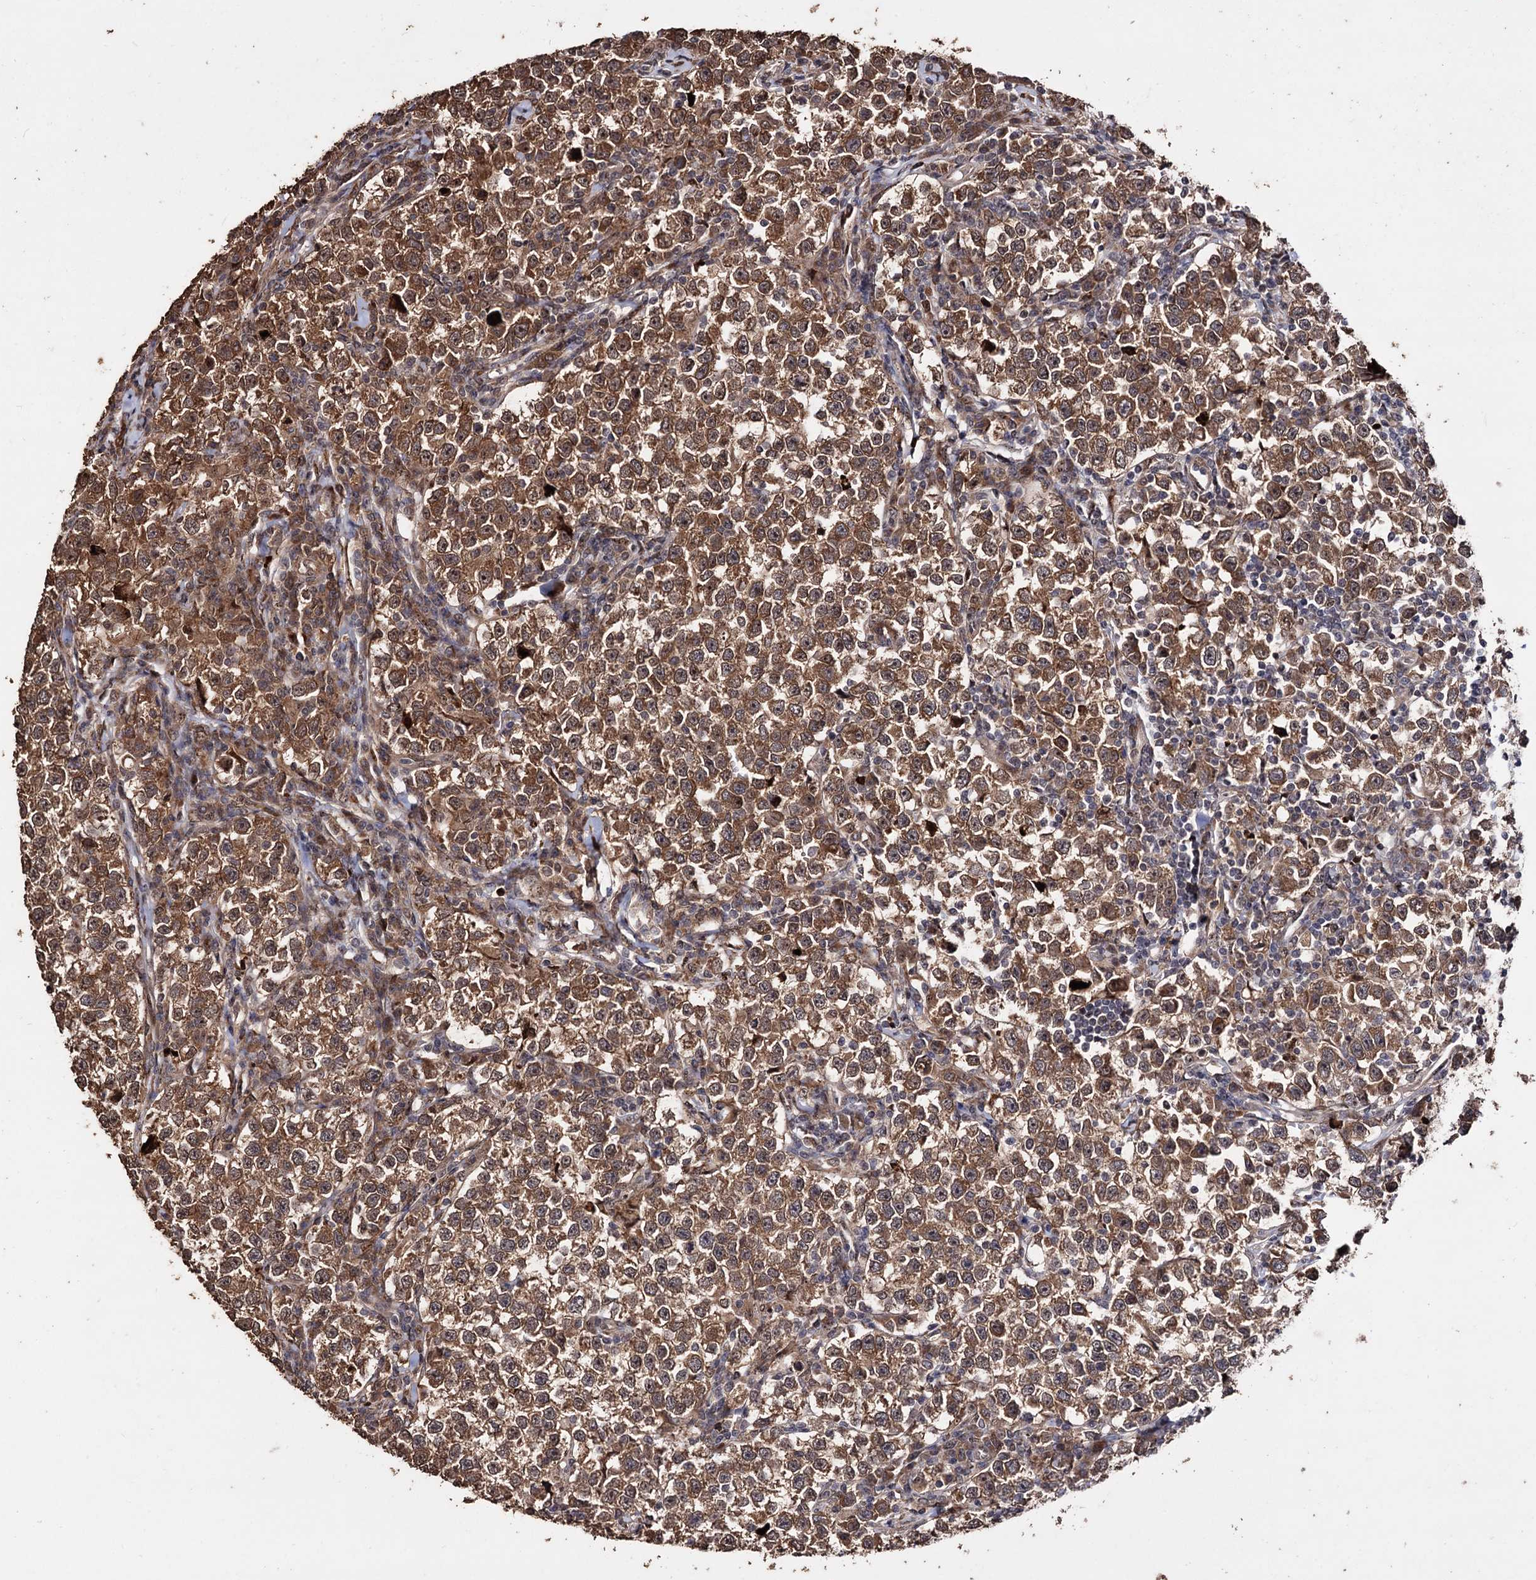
{"staining": {"intensity": "moderate", "quantity": ">75%", "location": "cytoplasmic/membranous"}, "tissue": "testis cancer", "cell_type": "Tumor cells", "image_type": "cancer", "snomed": [{"axis": "morphology", "description": "Normal tissue, NOS"}, {"axis": "morphology", "description": "Seminoma, NOS"}, {"axis": "topography", "description": "Testis"}], "caption": "A brown stain labels moderate cytoplasmic/membranous positivity of a protein in human testis seminoma tumor cells. Nuclei are stained in blue.", "gene": "PIGB", "patient": {"sex": "male", "age": 43}}